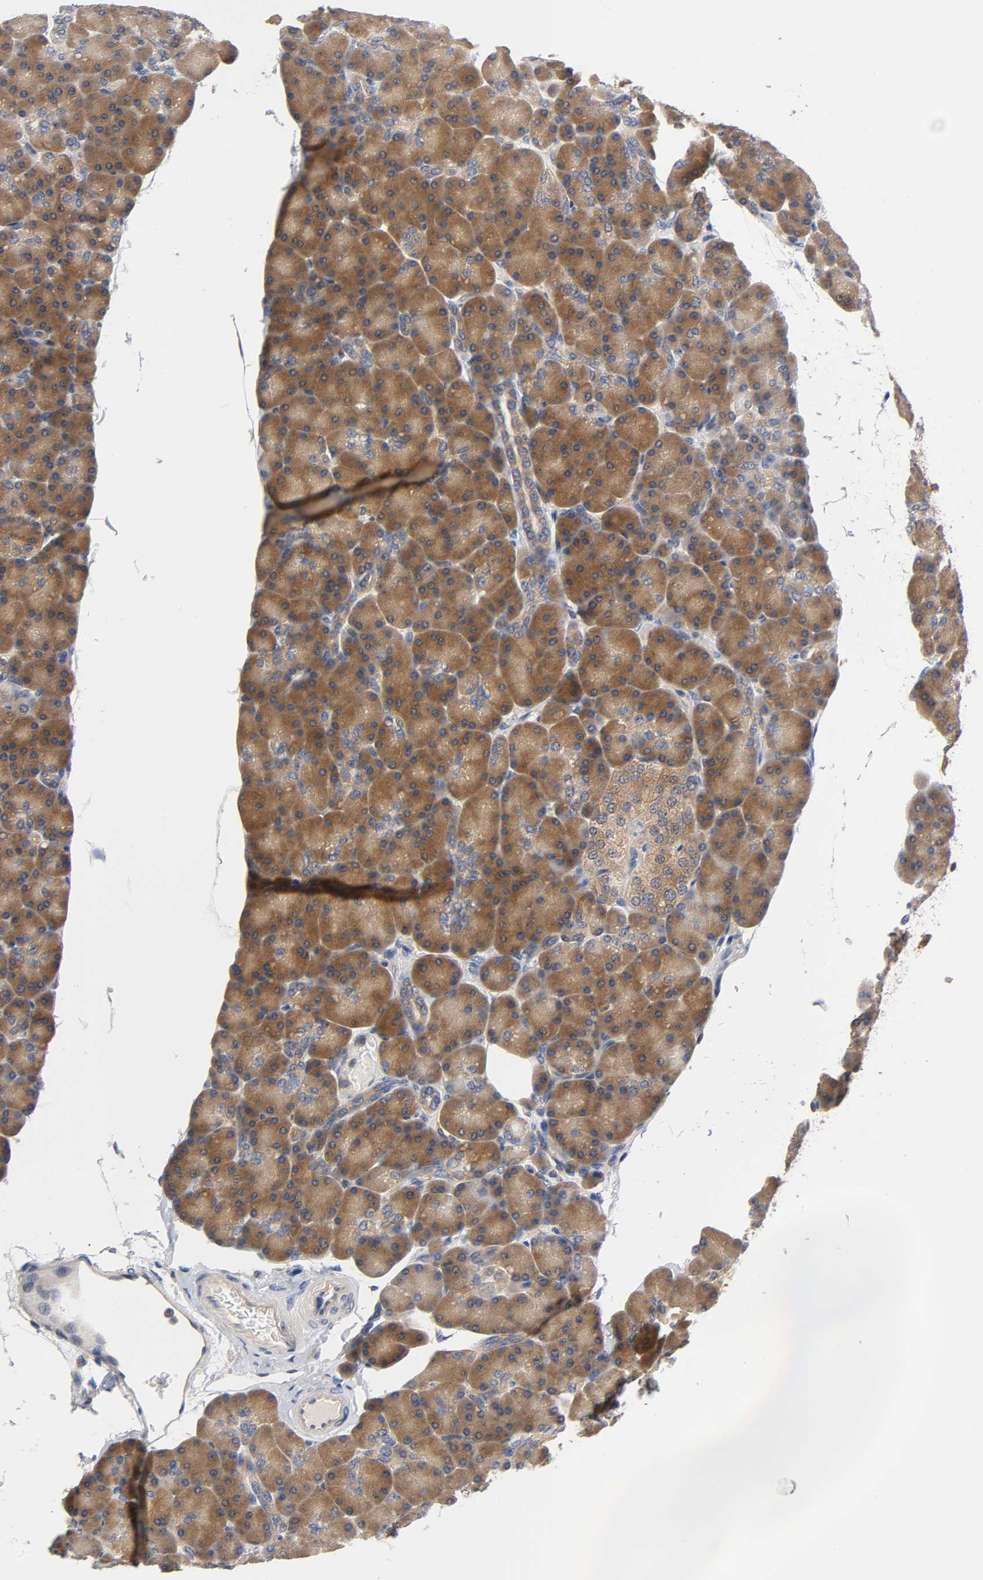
{"staining": {"intensity": "moderate", "quantity": ">75%", "location": "cytoplasmic/membranous"}, "tissue": "pancreas", "cell_type": "Exocrine glandular cells", "image_type": "normal", "snomed": [{"axis": "morphology", "description": "Normal tissue, NOS"}, {"axis": "topography", "description": "Pancreas"}], "caption": "Moderate cytoplasmic/membranous protein positivity is present in approximately >75% of exocrine glandular cells in pancreas. (DAB IHC, brown staining for protein, blue staining for nuclei).", "gene": "PRKAB1", "patient": {"sex": "female", "age": 43}}